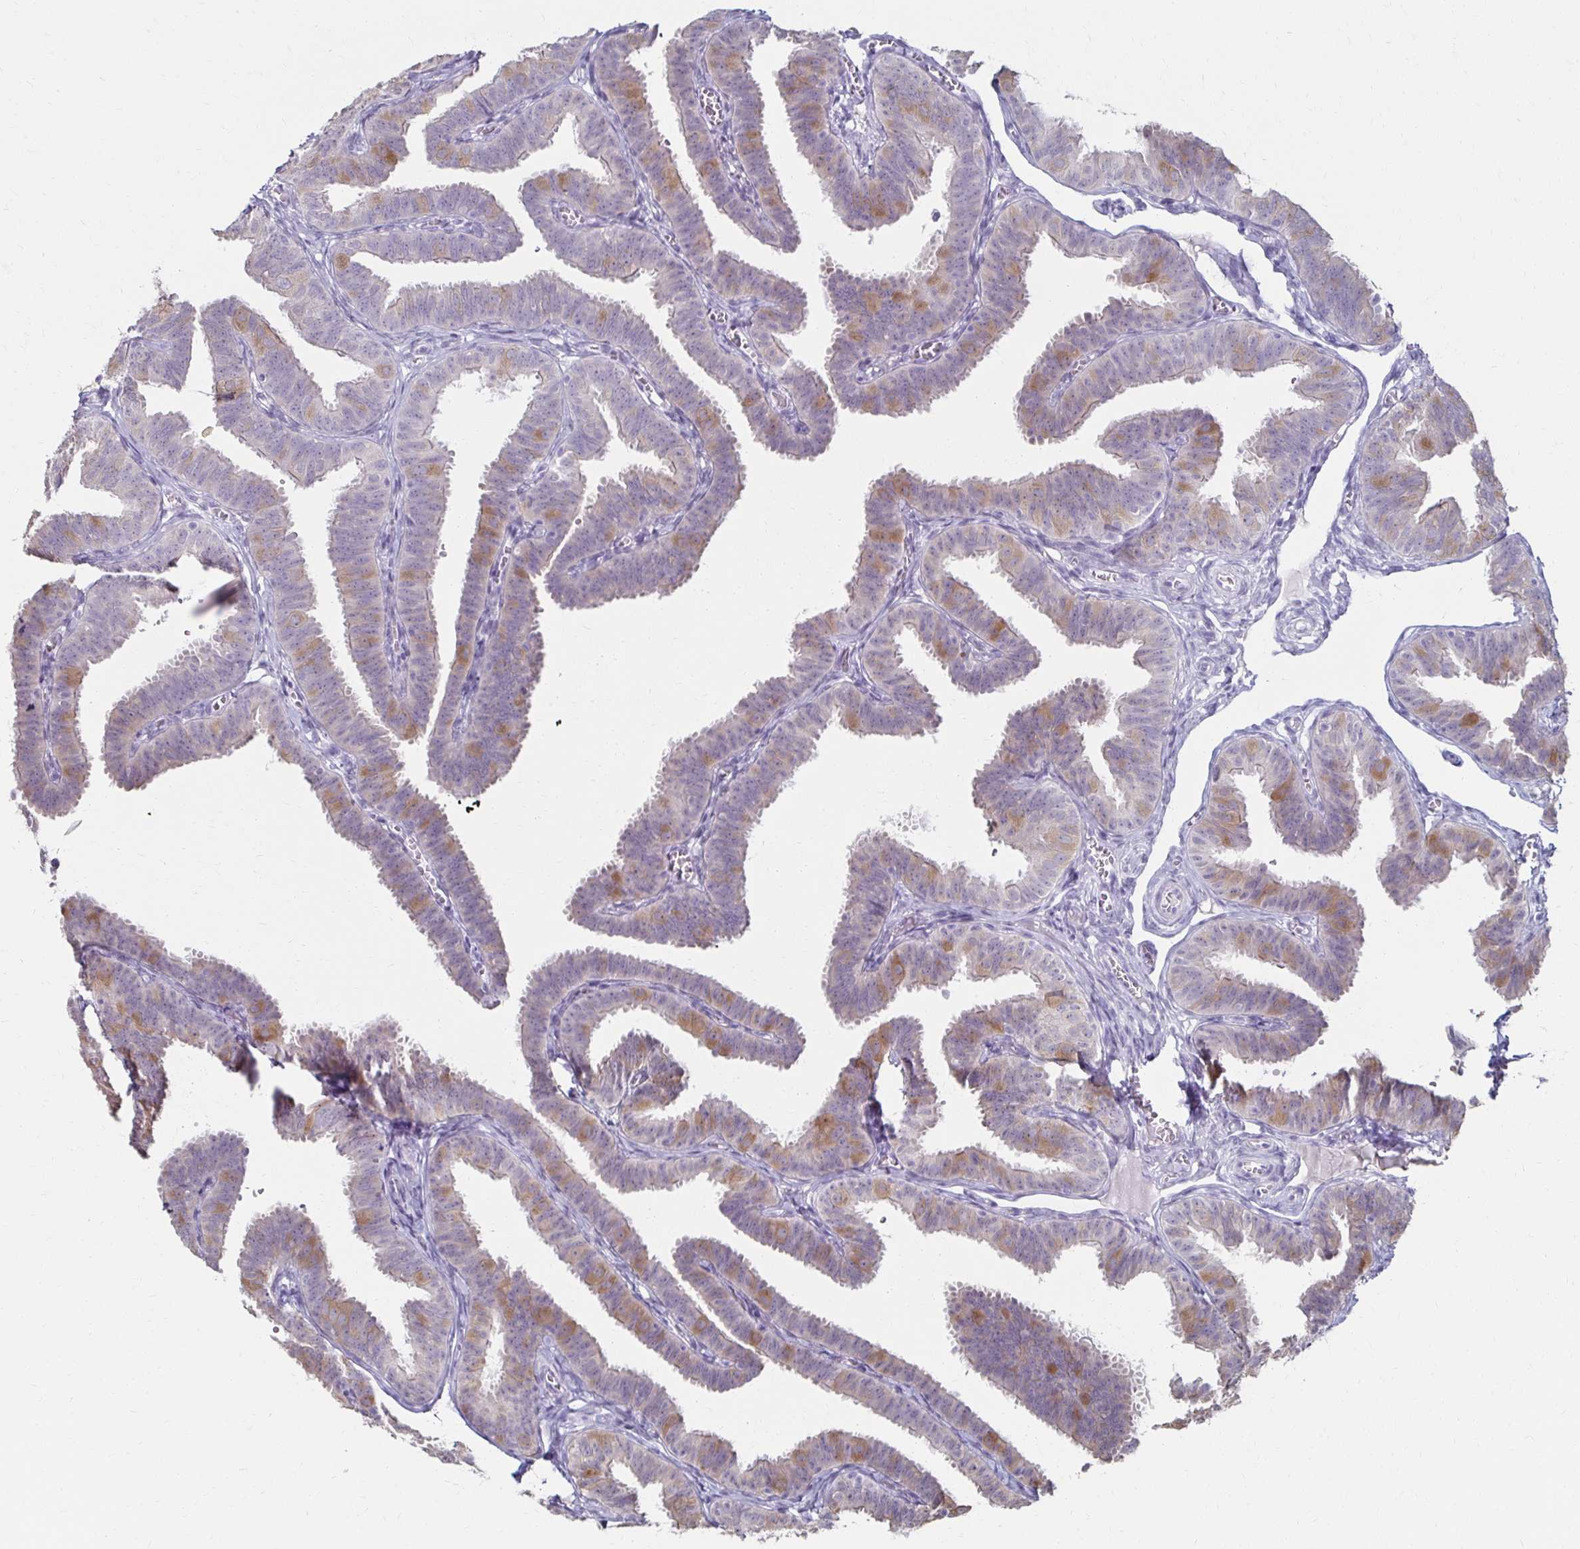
{"staining": {"intensity": "weak", "quantity": "<25%", "location": "cytoplasmic/membranous"}, "tissue": "fallopian tube", "cell_type": "Glandular cells", "image_type": "normal", "snomed": [{"axis": "morphology", "description": "Normal tissue, NOS"}, {"axis": "topography", "description": "Fallopian tube"}], "caption": "DAB (3,3'-diaminobenzidine) immunohistochemical staining of normal fallopian tube exhibits no significant expression in glandular cells.", "gene": "TOMM34", "patient": {"sex": "female", "age": 25}}